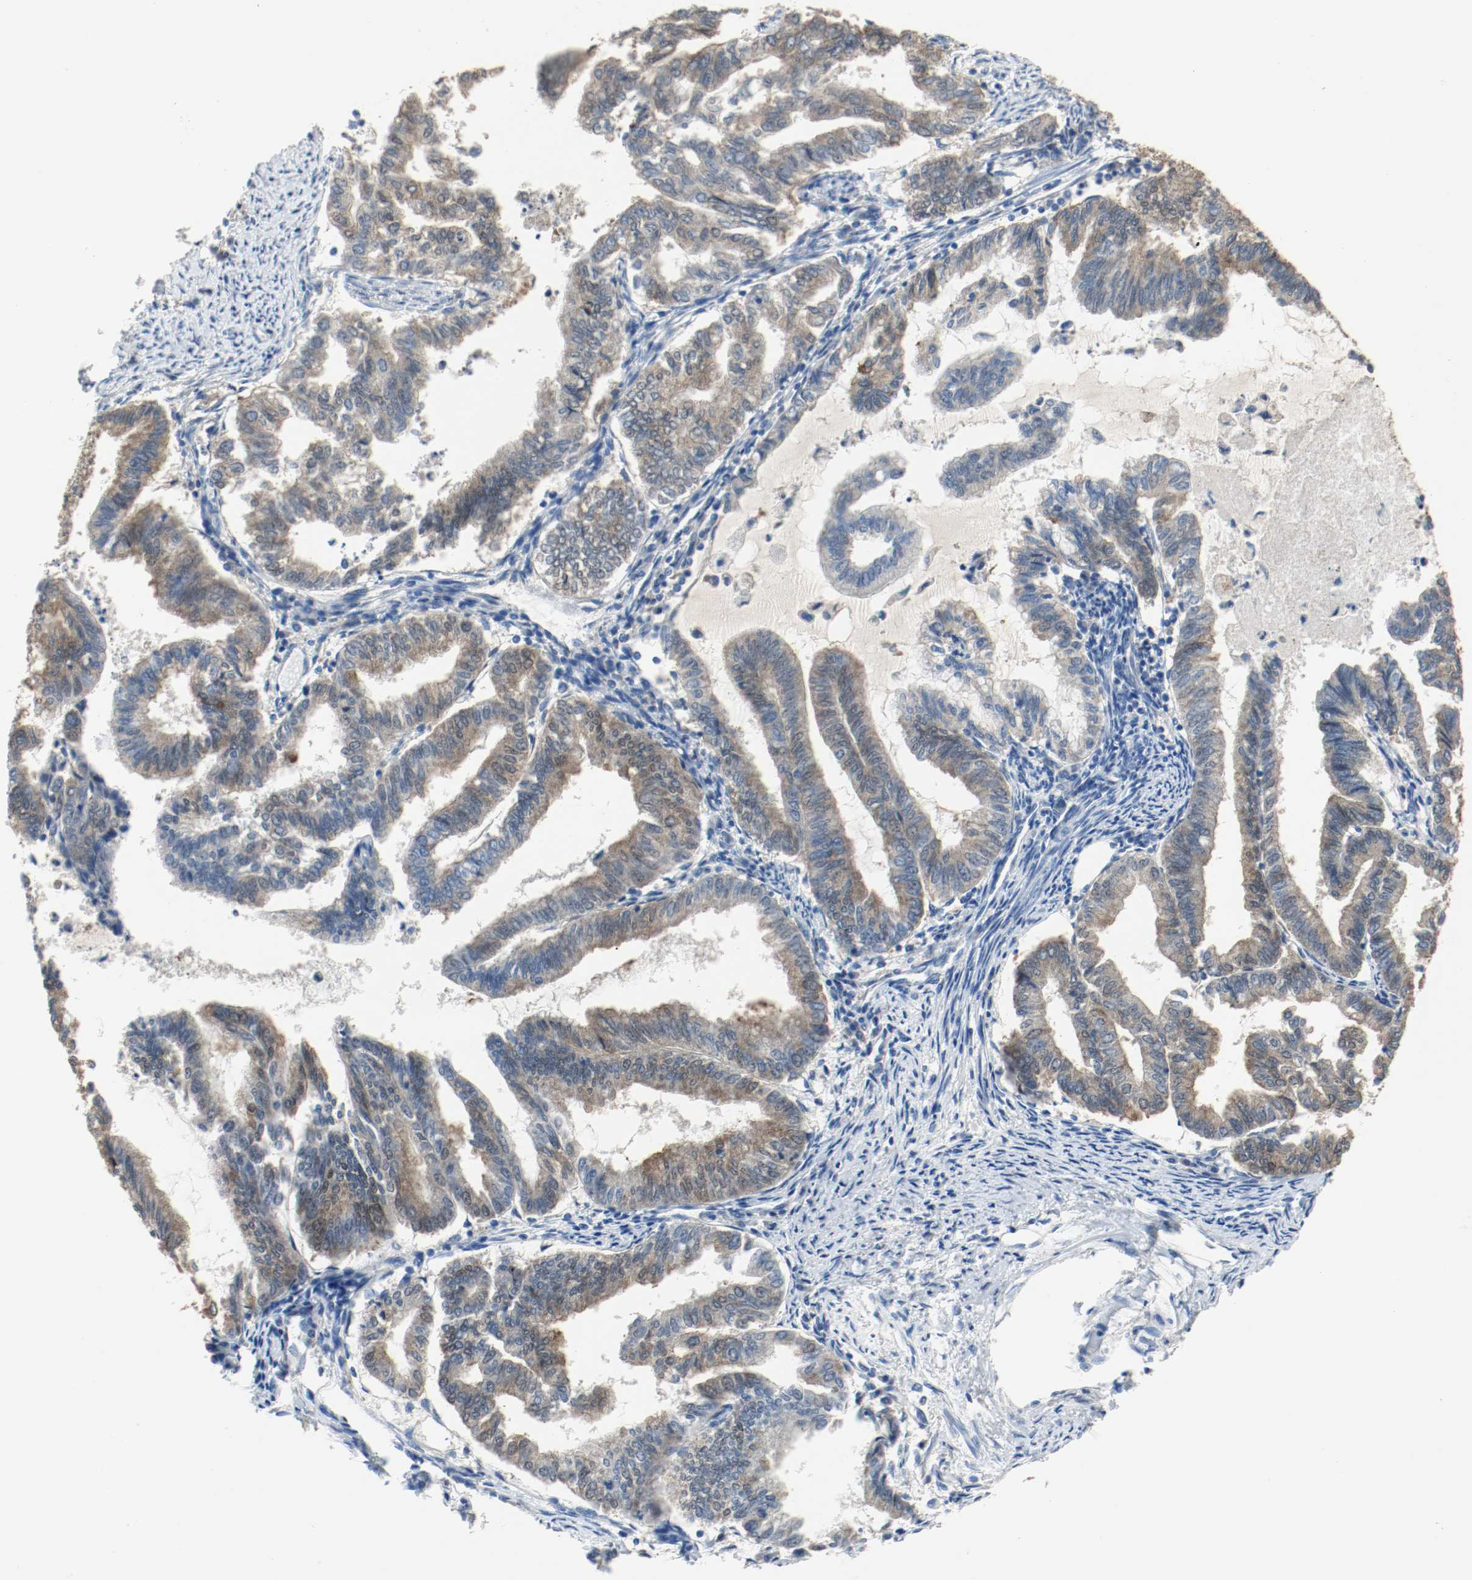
{"staining": {"intensity": "weak", "quantity": ">75%", "location": "cytoplasmic/membranous"}, "tissue": "endometrial cancer", "cell_type": "Tumor cells", "image_type": "cancer", "snomed": [{"axis": "morphology", "description": "Adenocarcinoma, NOS"}, {"axis": "topography", "description": "Endometrium"}], "caption": "Protein staining of endometrial cancer tissue demonstrates weak cytoplasmic/membranous positivity in about >75% of tumor cells. (IHC, brightfield microscopy, high magnification).", "gene": "TUBA3D", "patient": {"sex": "female", "age": 79}}